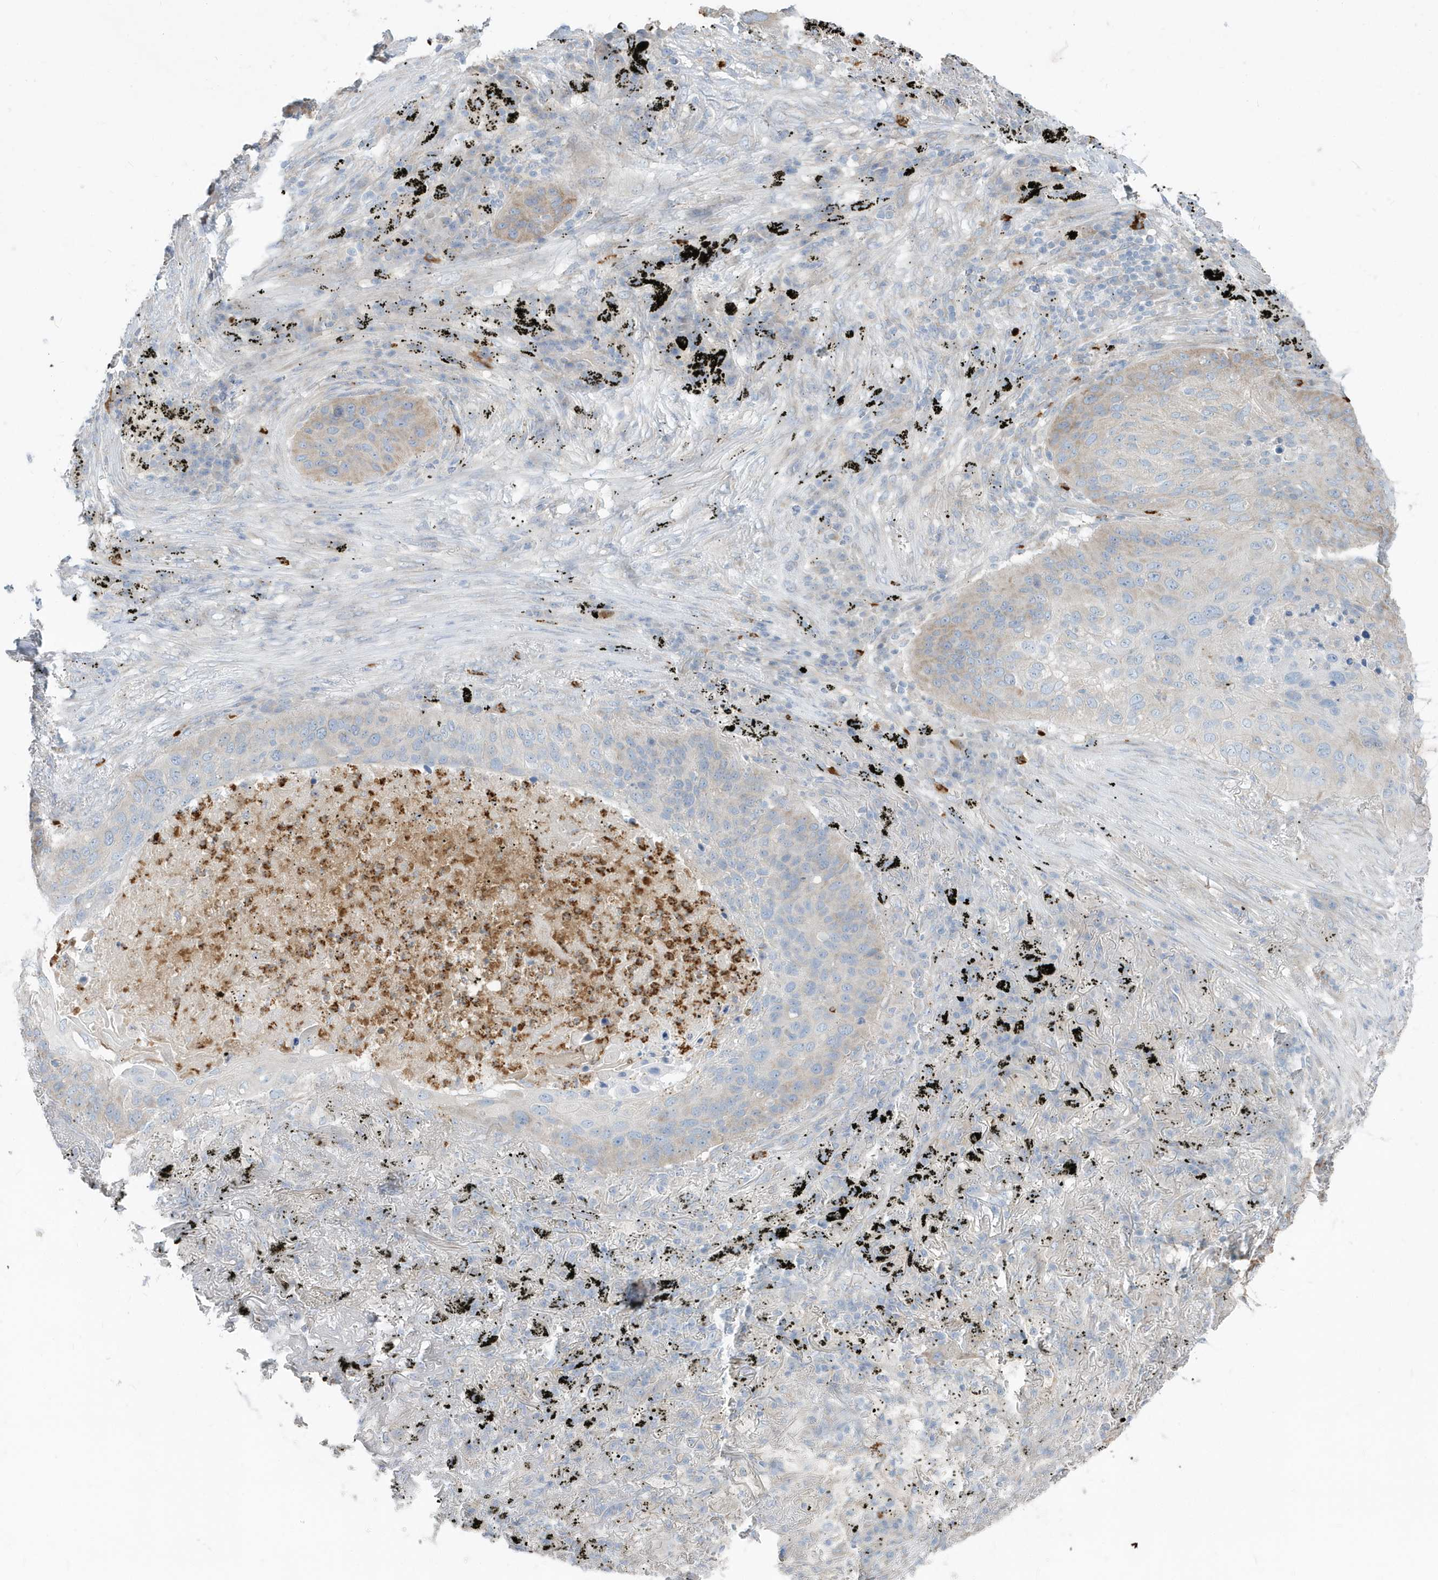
{"staining": {"intensity": "weak", "quantity": "<25%", "location": "cytoplasmic/membranous"}, "tissue": "lung cancer", "cell_type": "Tumor cells", "image_type": "cancer", "snomed": [{"axis": "morphology", "description": "Squamous cell carcinoma, NOS"}, {"axis": "topography", "description": "Lung"}], "caption": "Tumor cells are negative for protein expression in human lung cancer (squamous cell carcinoma).", "gene": "CCNJ", "patient": {"sex": "female", "age": 63}}